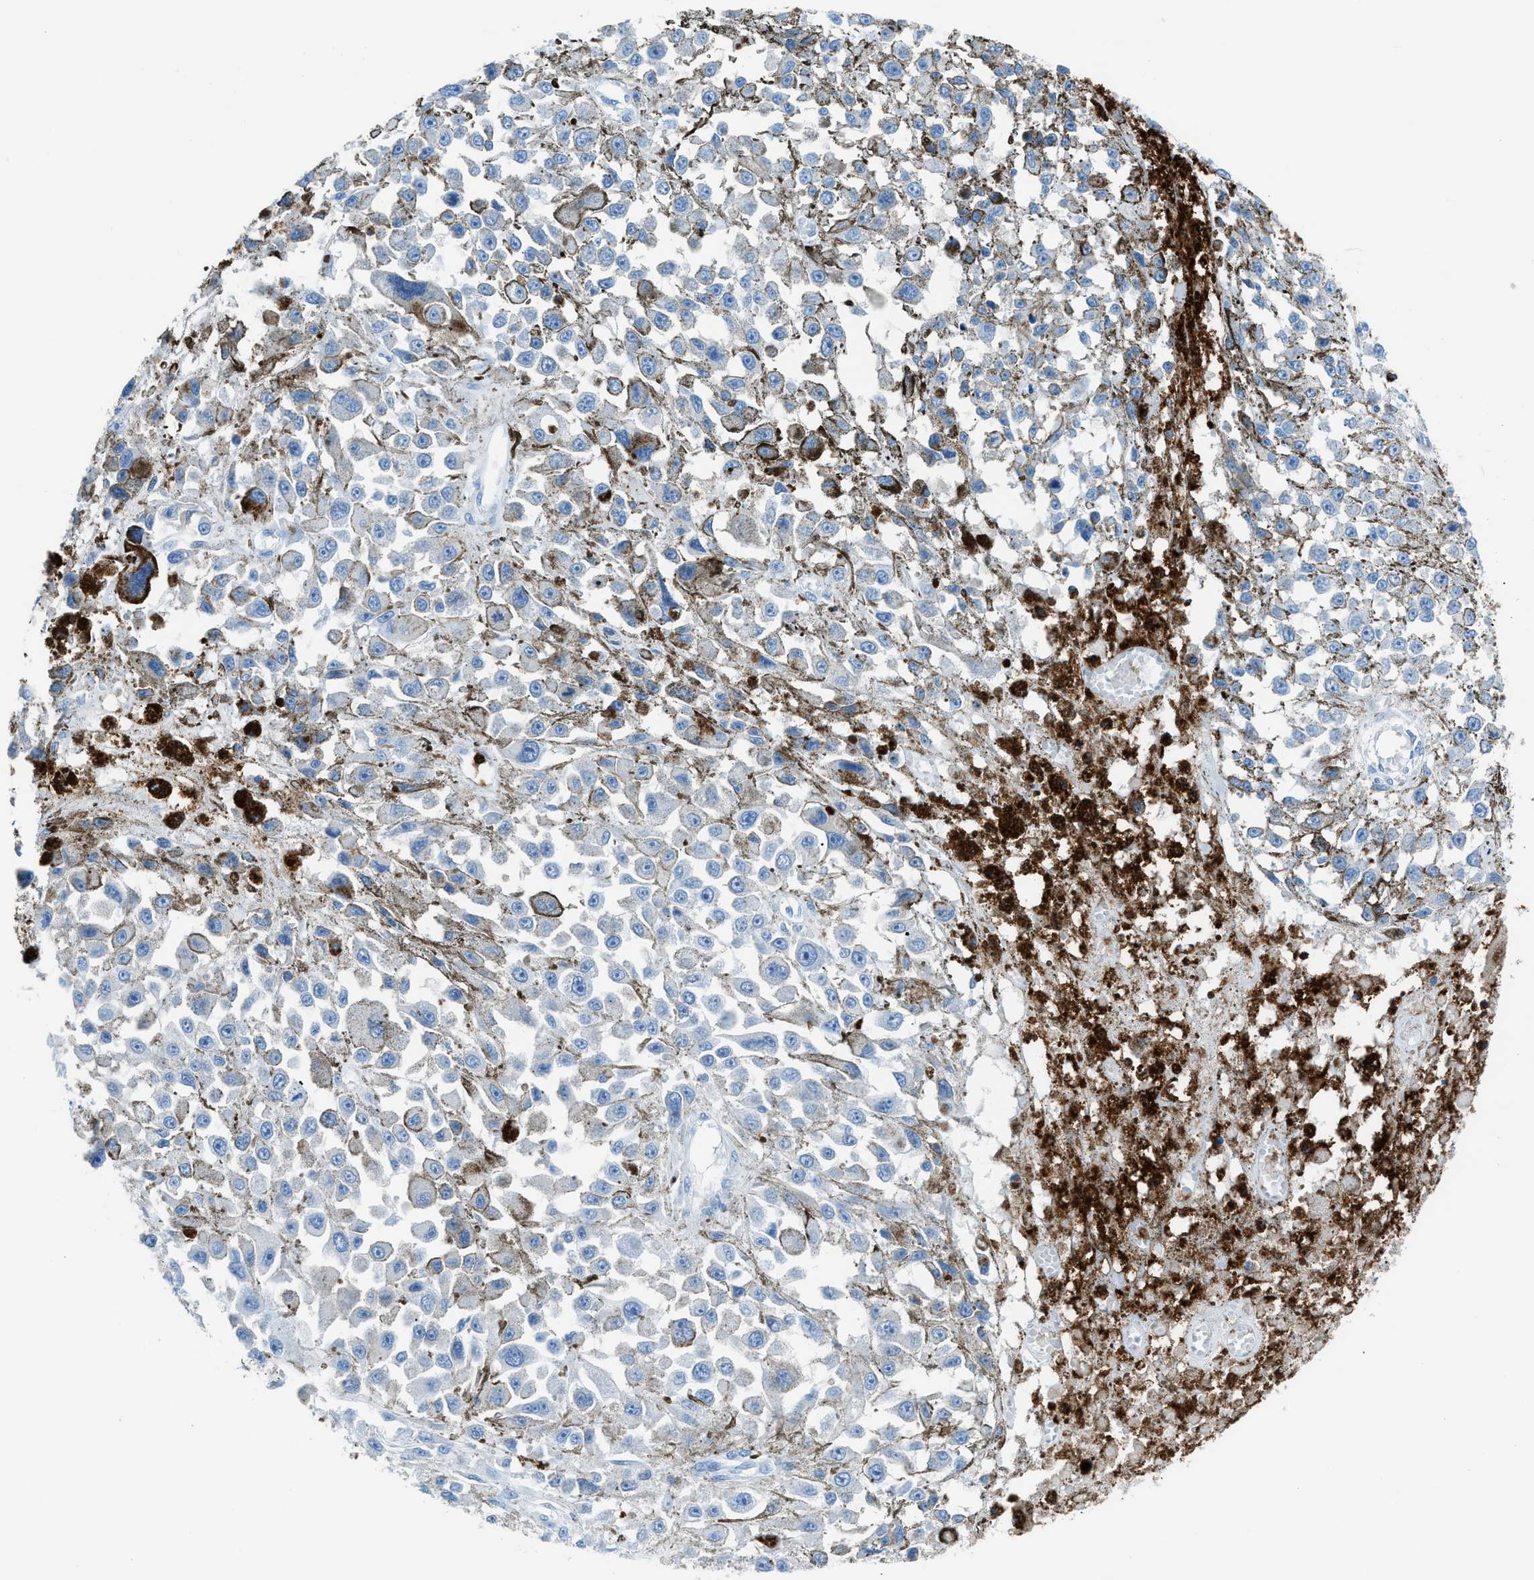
{"staining": {"intensity": "negative", "quantity": "none", "location": "none"}, "tissue": "melanoma", "cell_type": "Tumor cells", "image_type": "cancer", "snomed": [{"axis": "morphology", "description": "Malignant melanoma, Metastatic site"}, {"axis": "topography", "description": "Lymph node"}], "caption": "Malignant melanoma (metastatic site) stained for a protein using immunohistochemistry displays no positivity tumor cells.", "gene": "ITGB2", "patient": {"sex": "male", "age": 59}}